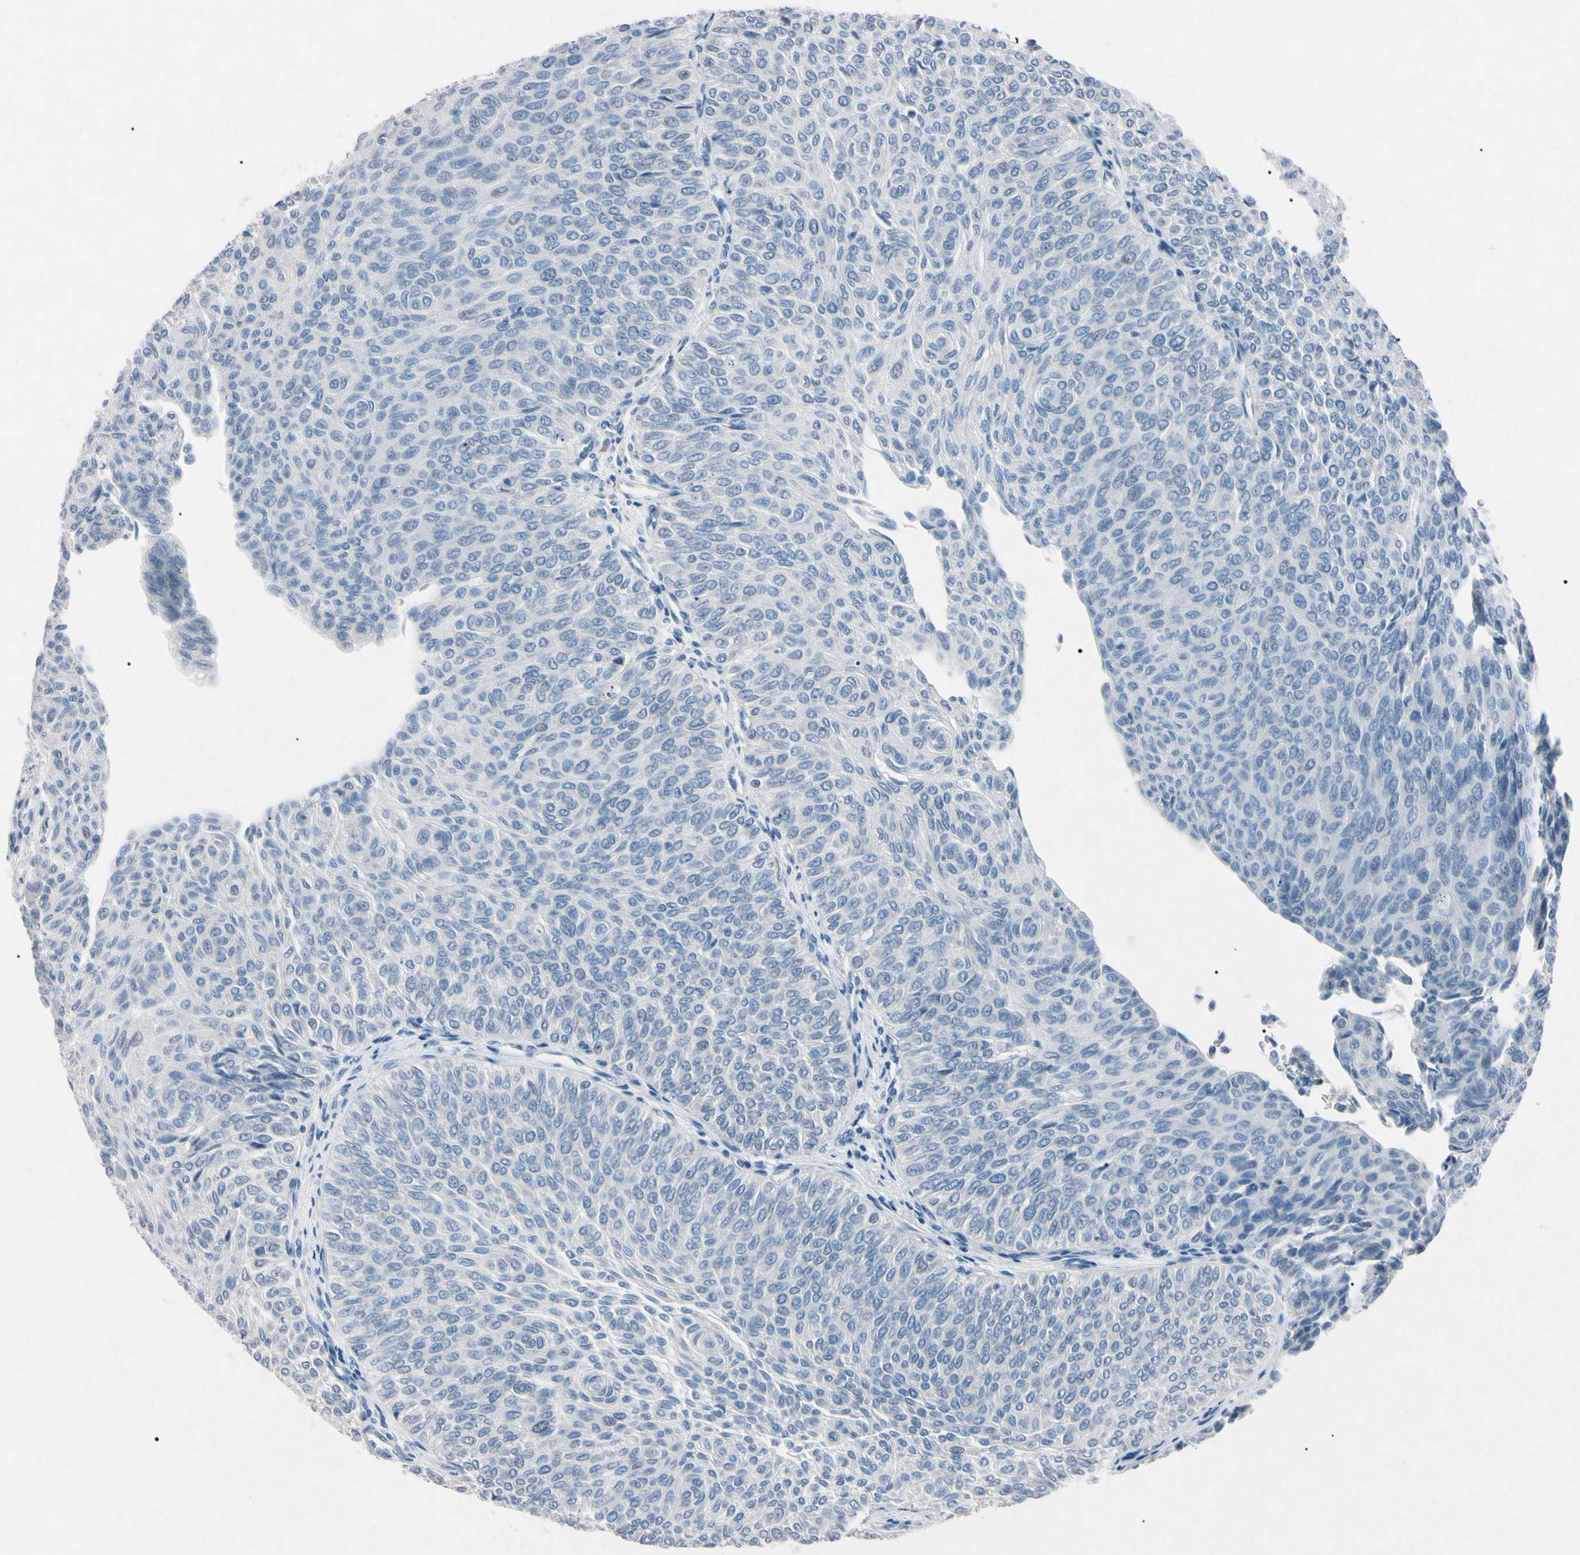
{"staining": {"intensity": "negative", "quantity": "none", "location": "none"}, "tissue": "urothelial cancer", "cell_type": "Tumor cells", "image_type": "cancer", "snomed": [{"axis": "morphology", "description": "Urothelial carcinoma, Low grade"}, {"axis": "topography", "description": "Urinary bladder"}], "caption": "This is an immunohistochemistry image of human urothelial cancer. There is no positivity in tumor cells.", "gene": "ELN", "patient": {"sex": "male", "age": 78}}